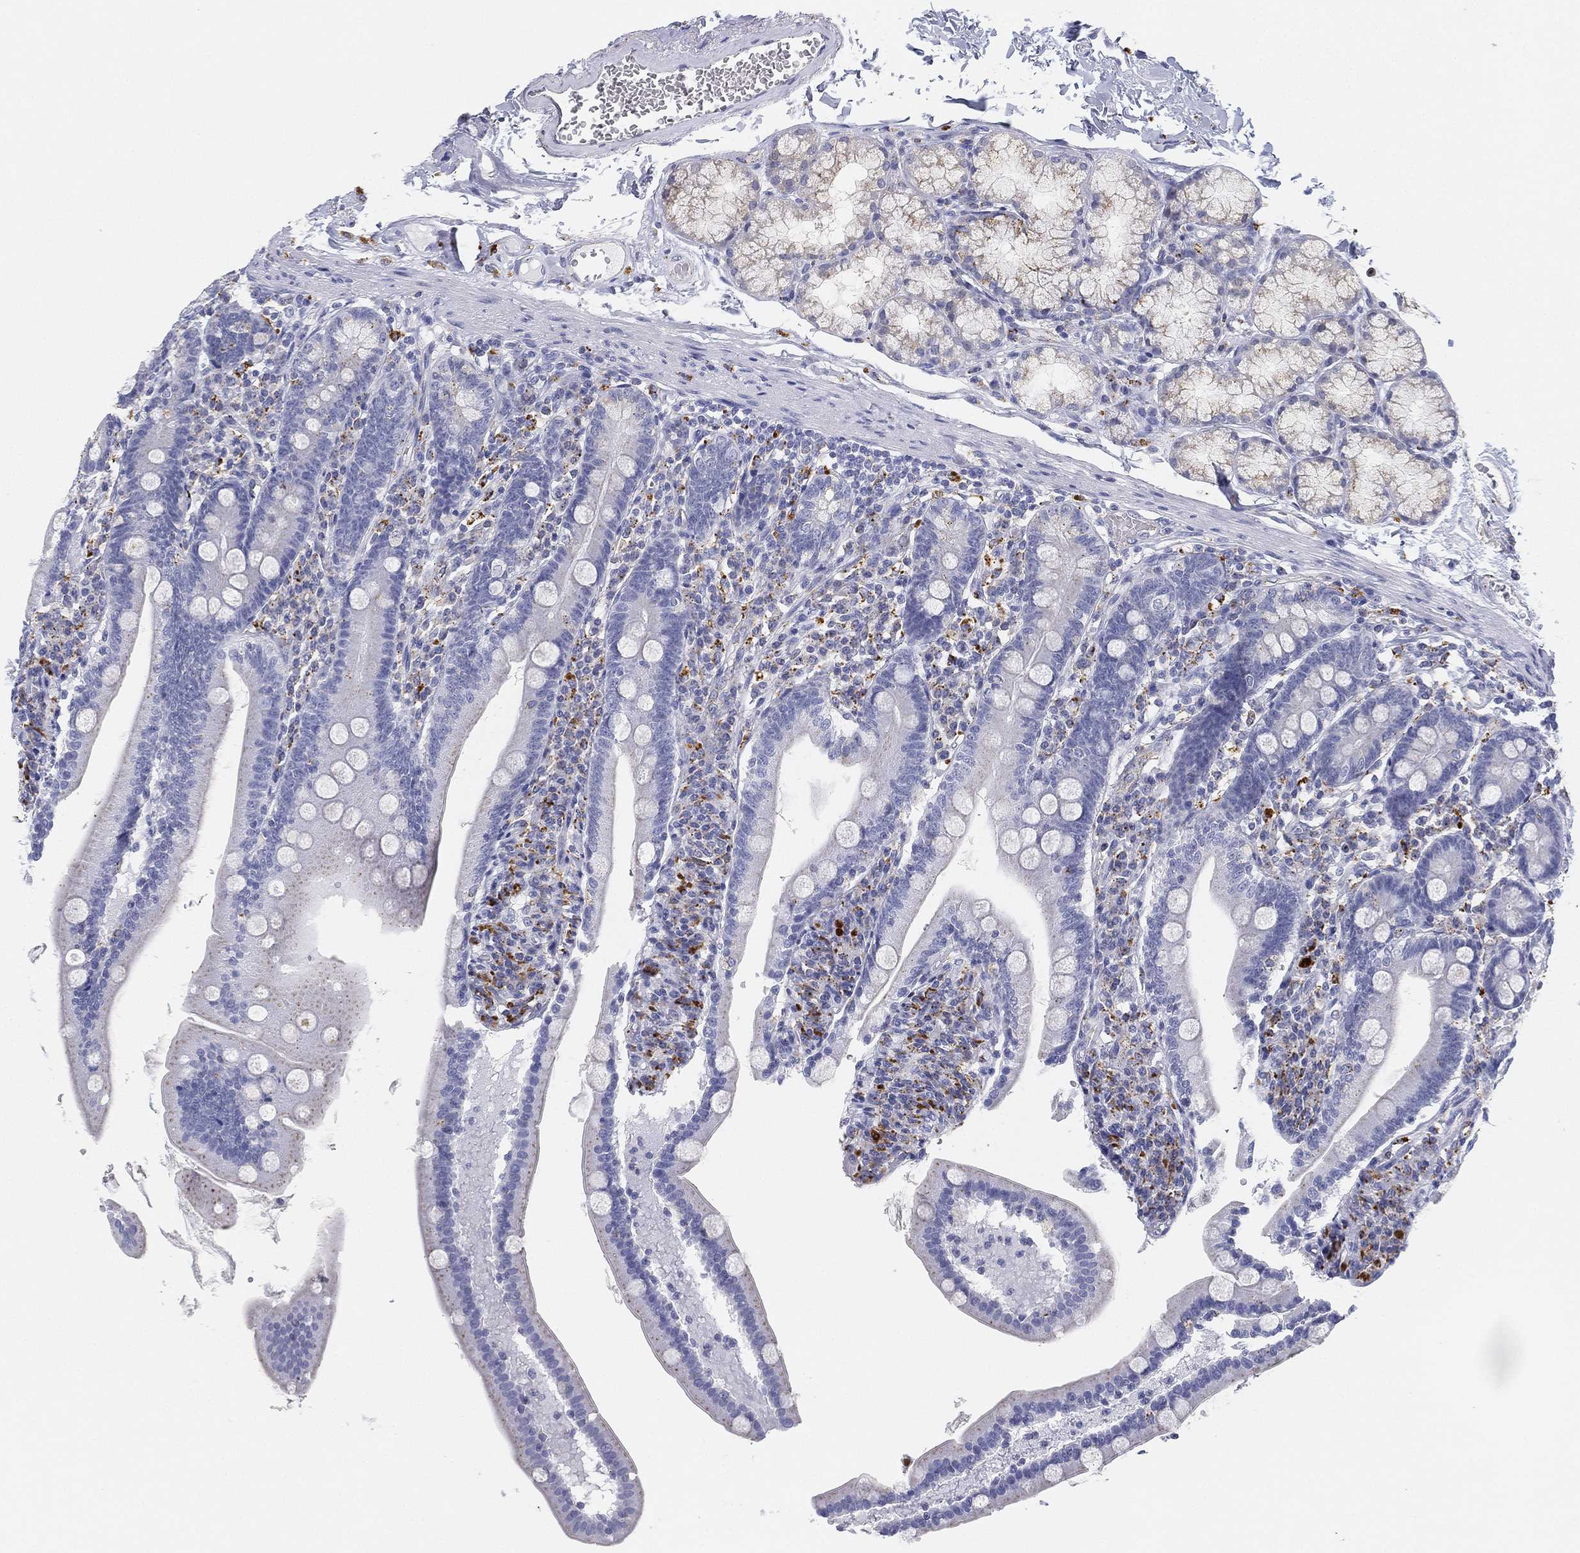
{"staining": {"intensity": "negative", "quantity": "none", "location": "none"}, "tissue": "duodenum", "cell_type": "Glandular cells", "image_type": "normal", "snomed": [{"axis": "morphology", "description": "Normal tissue, NOS"}, {"axis": "topography", "description": "Duodenum"}], "caption": "A photomicrograph of duodenum stained for a protein exhibits no brown staining in glandular cells. The staining was performed using DAB (3,3'-diaminobenzidine) to visualize the protein expression in brown, while the nuclei were stained in blue with hematoxylin (Magnification: 20x).", "gene": "NPC2", "patient": {"sex": "female", "age": 67}}